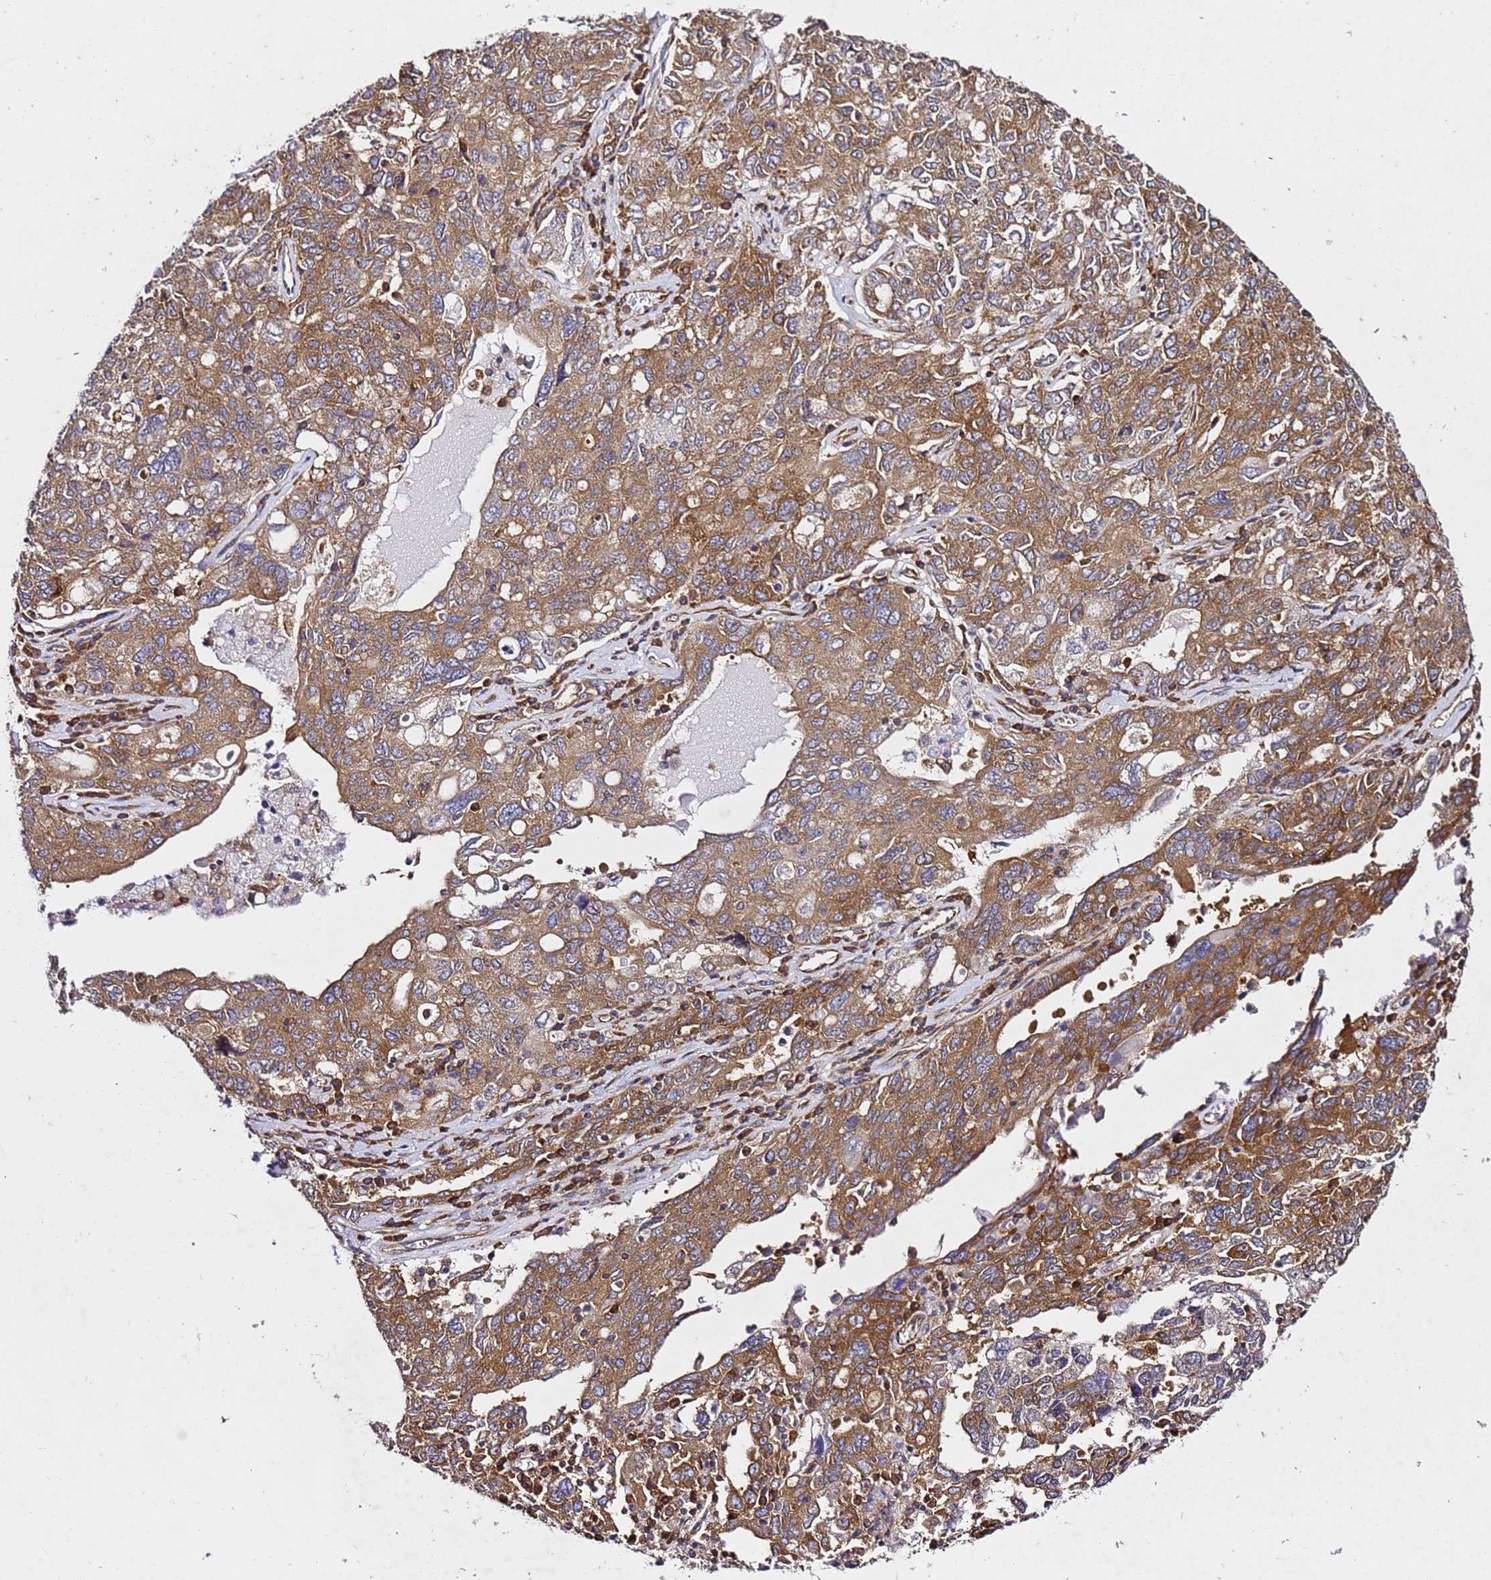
{"staining": {"intensity": "moderate", "quantity": ">75%", "location": "cytoplasmic/membranous"}, "tissue": "ovarian cancer", "cell_type": "Tumor cells", "image_type": "cancer", "snomed": [{"axis": "morphology", "description": "Carcinoma, endometroid"}, {"axis": "topography", "description": "Ovary"}], "caption": "Ovarian cancer (endometroid carcinoma) was stained to show a protein in brown. There is medium levels of moderate cytoplasmic/membranous expression in about >75% of tumor cells. The staining is performed using DAB (3,3'-diaminobenzidine) brown chromogen to label protein expression. The nuclei are counter-stained blue using hematoxylin.", "gene": "TPST1", "patient": {"sex": "female", "age": 62}}